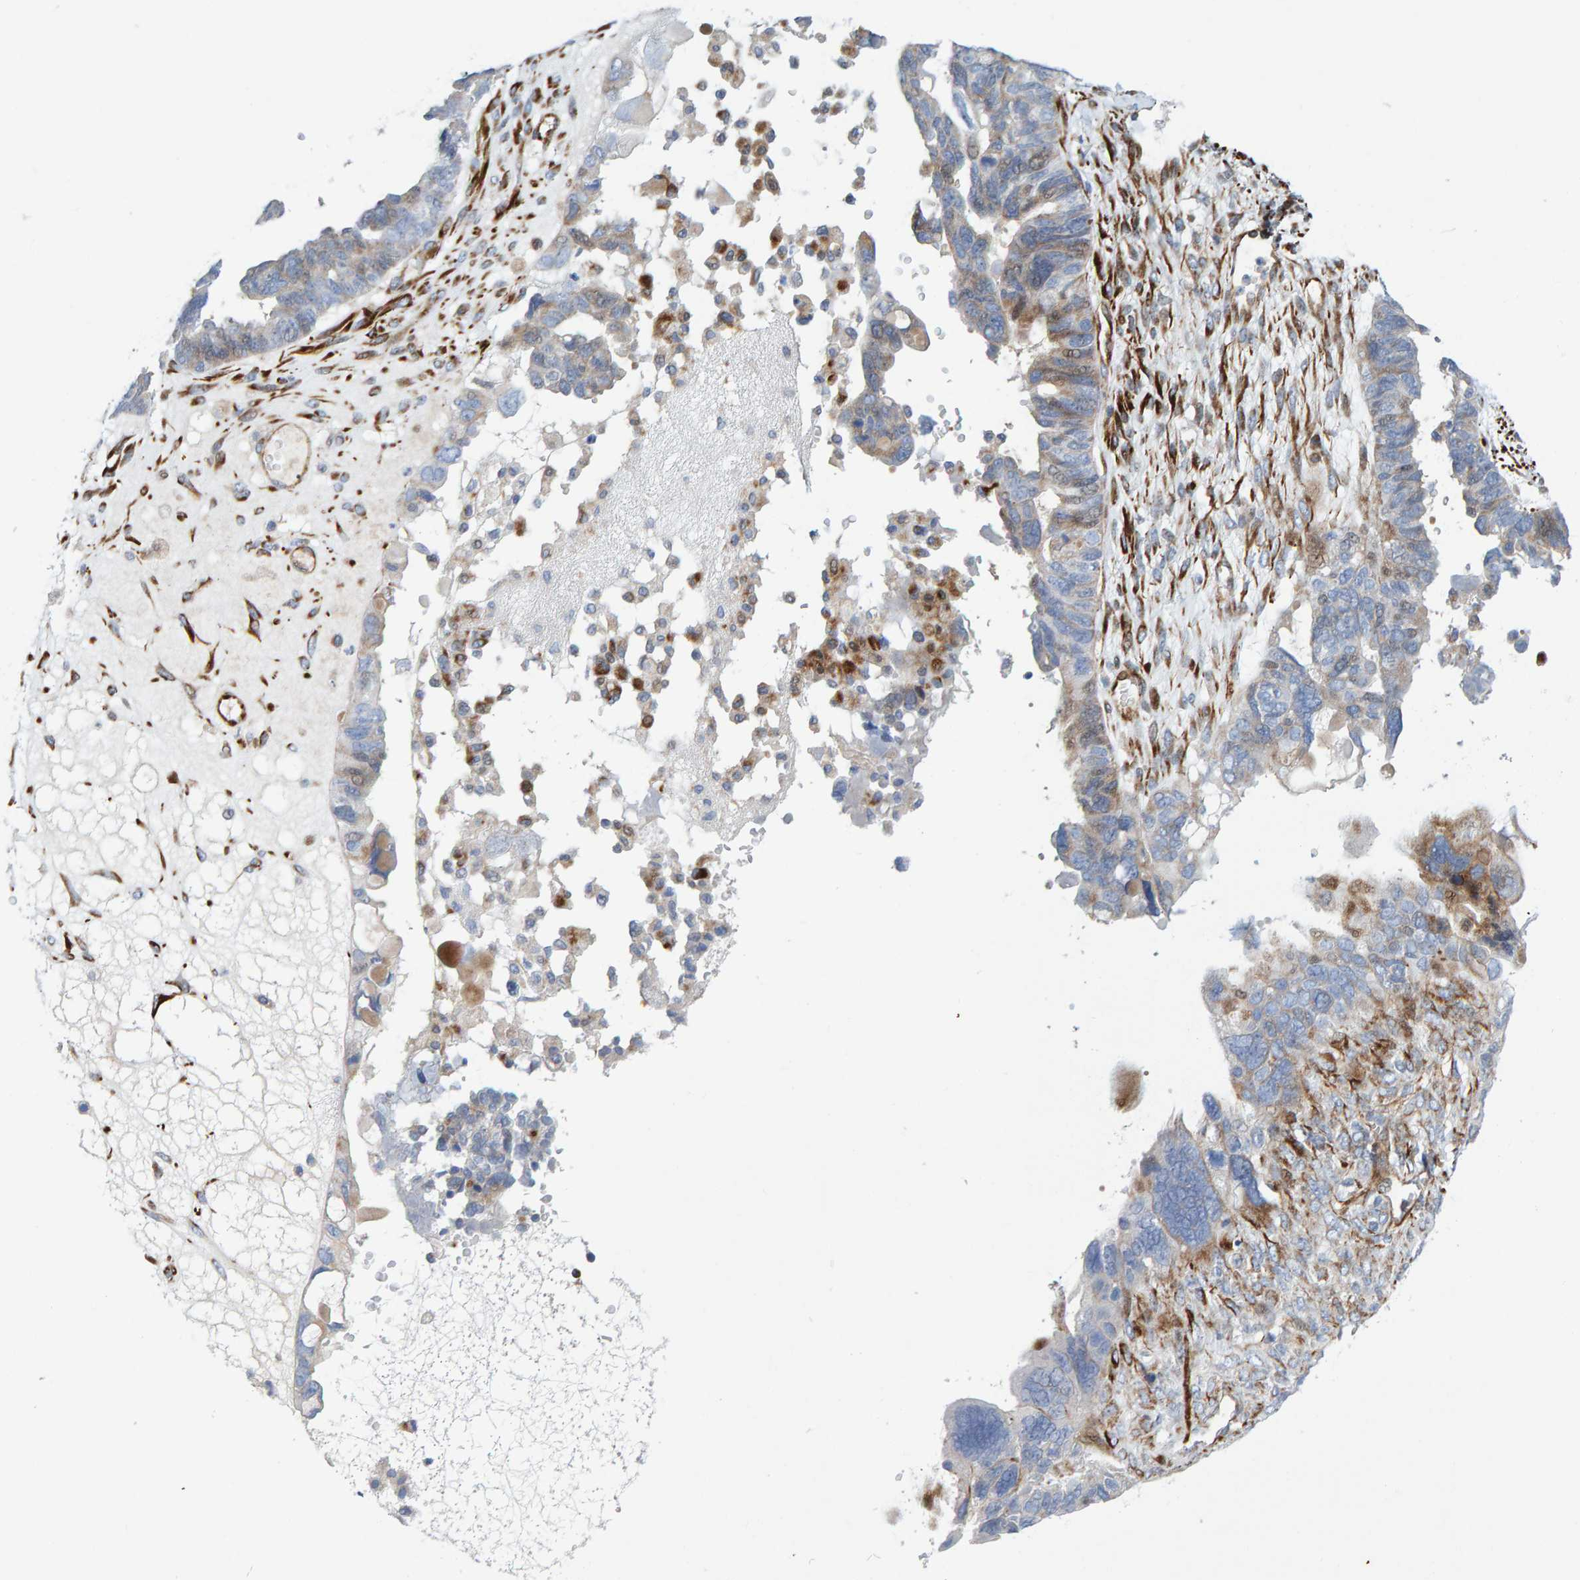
{"staining": {"intensity": "weak", "quantity": "25%-75%", "location": "cytoplasmic/membranous"}, "tissue": "ovarian cancer", "cell_type": "Tumor cells", "image_type": "cancer", "snomed": [{"axis": "morphology", "description": "Cystadenocarcinoma, serous, NOS"}, {"axis": "topography", "description": "Ovary"}], "caption": "Immunohistochemical staining of ovarian cancer shows low levels of weak cytoplasmic/membranous protein positivity in approximately 25%-75% of tumor cells.", "gene": "POLG2", "patient": {"sex": "female", "age": 79}}